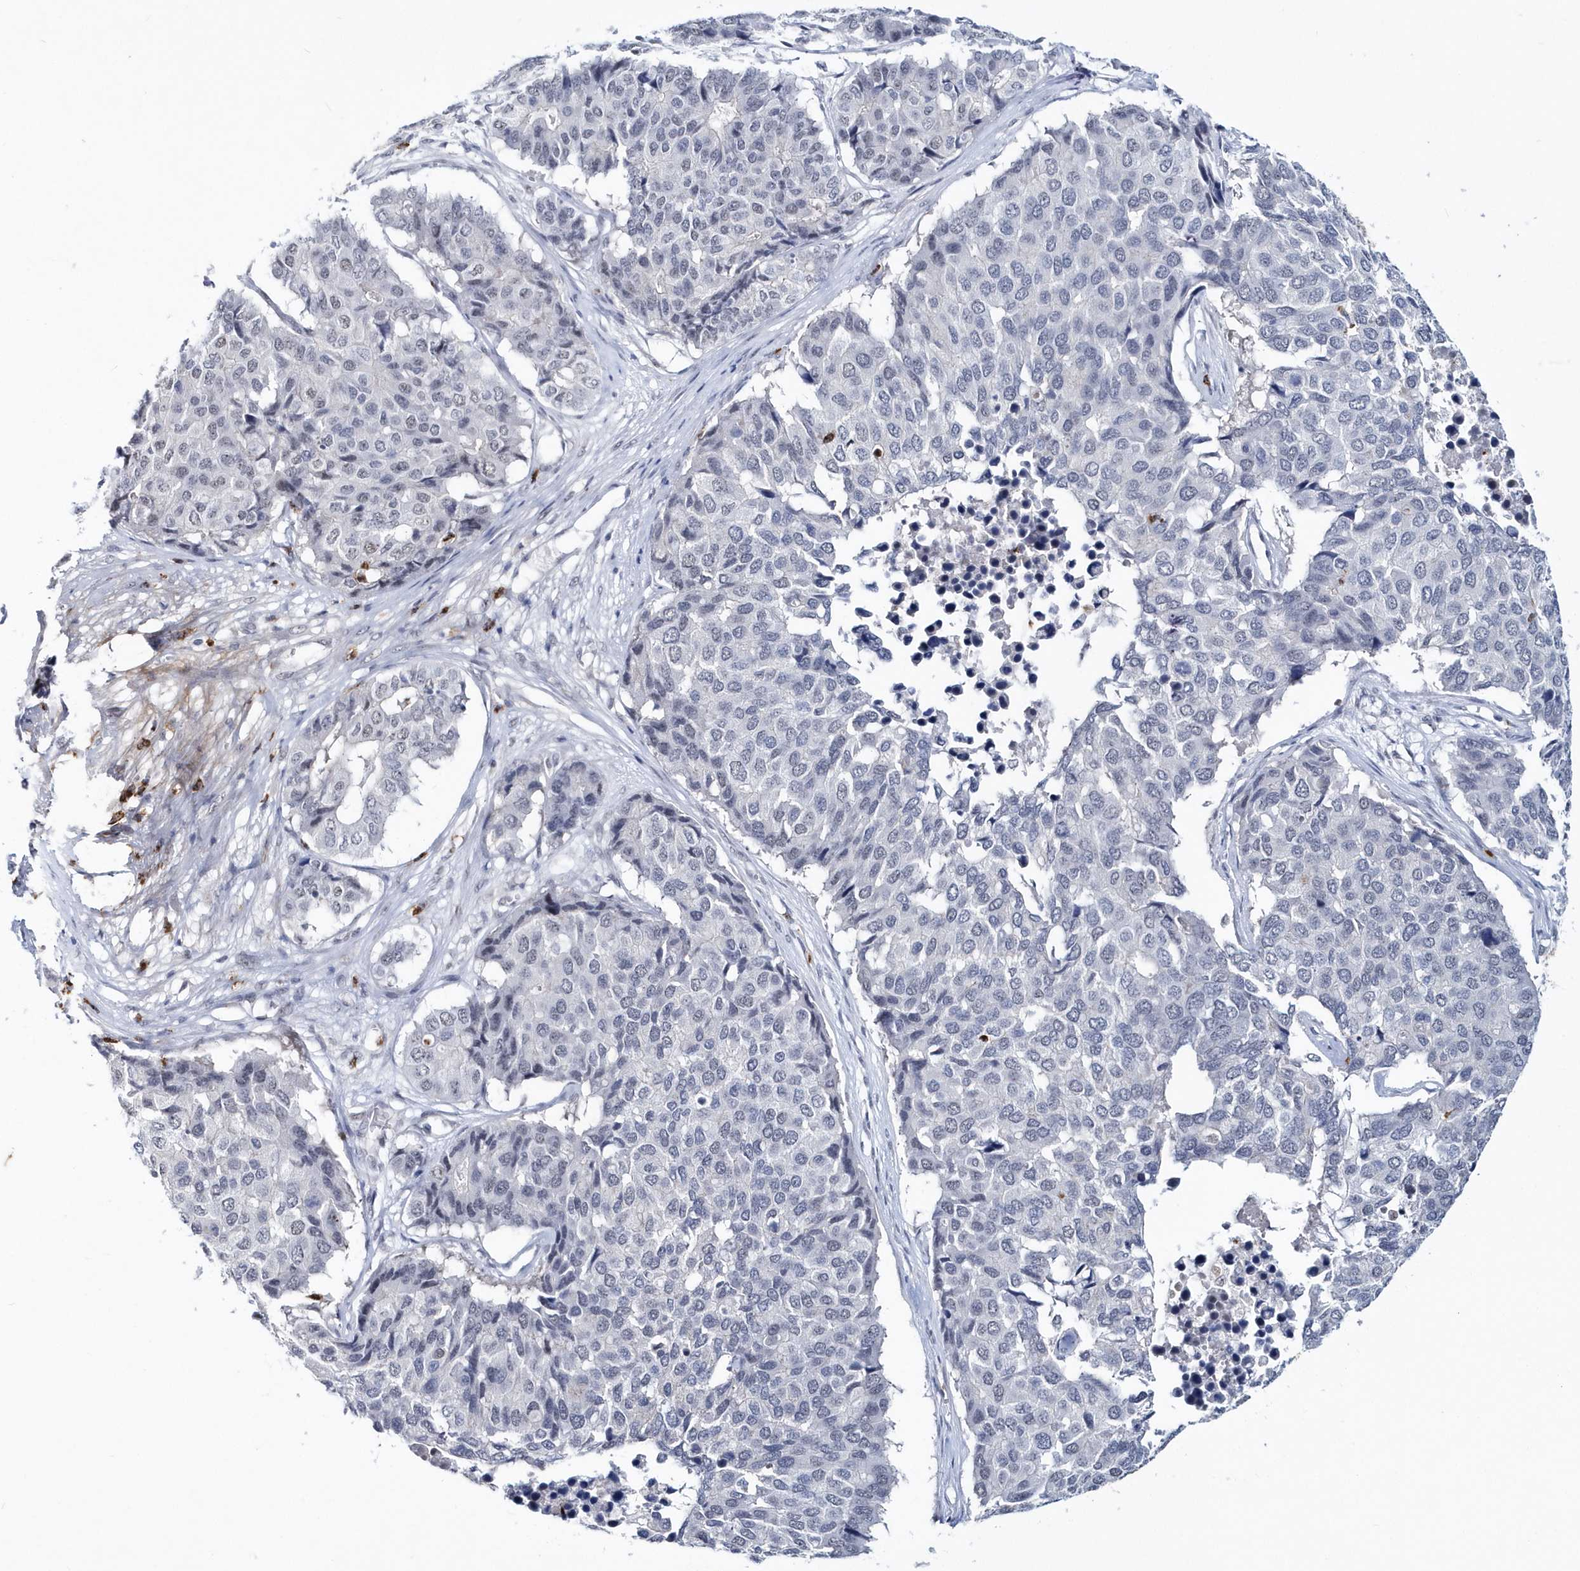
{"staining": {"intensity": "negative", "quantity": "none", "location": "none"}, "tissue": "pancreatic cancer", "cell_type": "Tumor cells", "image_type": "cancer", "snomed": [{"axis": "morphology", "description": "Adenocarcinoma, NOS"}, {"axis": "topography", "description": "Pancreas"}], "caption": "Immunohistochemistry (IHC) photomicrograph of pancreatic cancer stained for a protein (brown), which exhibits no expression in tumor cells. (Brightfield microscopy of DAB (3,3'-diaminobenzidine) IHC at high magnification).", "gene": "ASCL4", "patient": {"sex": "male", "age": 50}}